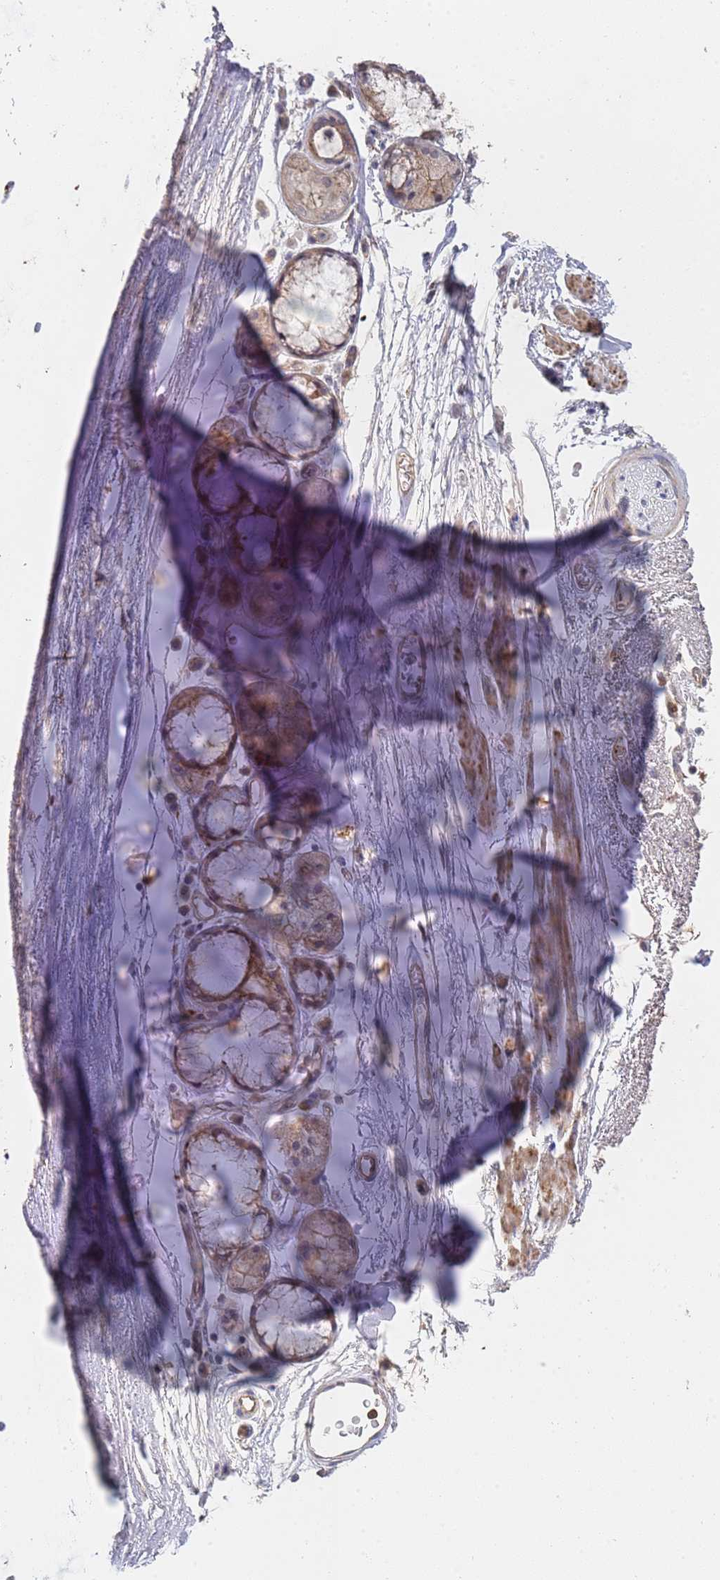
{"staining": {"intensity": "weak", "quantity": ">75%", "location": "cytoplasmic/membranous"}, "tissue": "soft tissue", "cell_type": "Fibroblasts", "image_type": "normal", "snomed": [{"axis": "morphology", "description": "Normal tissue, NOS"}, {"axis": "topography", "description": "Cartilage tissue"}], "caption": "Benign soft tissue exhibits weak cytoplasmic/membranous staining in approximately >75% of fibroblasts (brown staining indicates protein expression, while blue staining denotes nuclei)..", "gene": "ABCB6", "patient": {"sex": "male", "age": 73}}